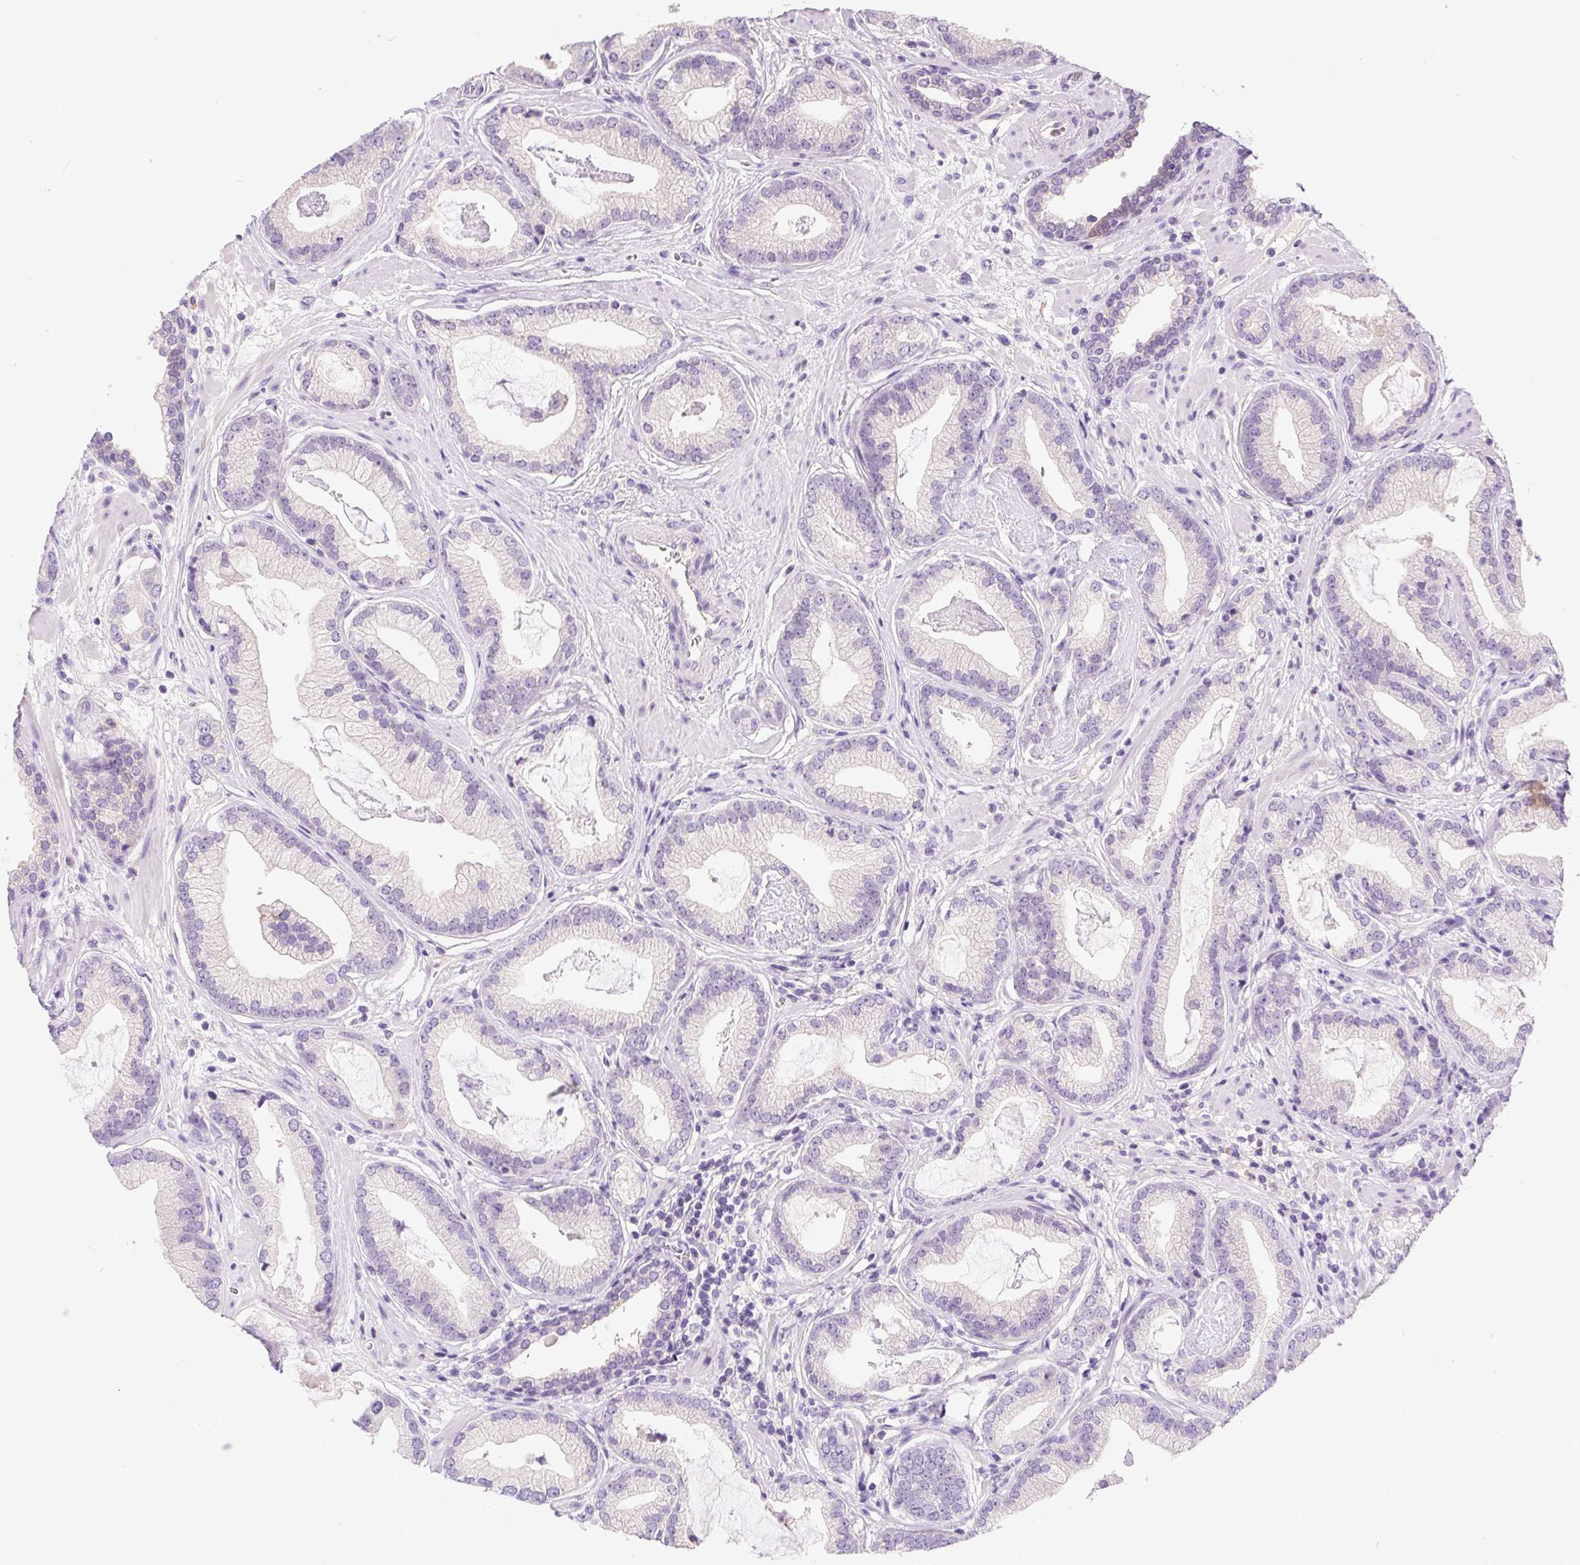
{"staining": {"intensity": "negative", "quantity": "none", "location": "none"}, "tissue": "prostate cancer", "cell_type": "Tumor cells", "image_type": "cancer", "snomed": [{"axis": "morphology", "description": "Adenocarcinoma, Low grade"}, {"axis": "topography", "description": "Prostate"}], "caption": "This is an immunohistochemistry image of human prostate cancer. There is no staining in tumor cells.", "gene": "SSTR4", "patient": {"sex": "male", "age": 62}}